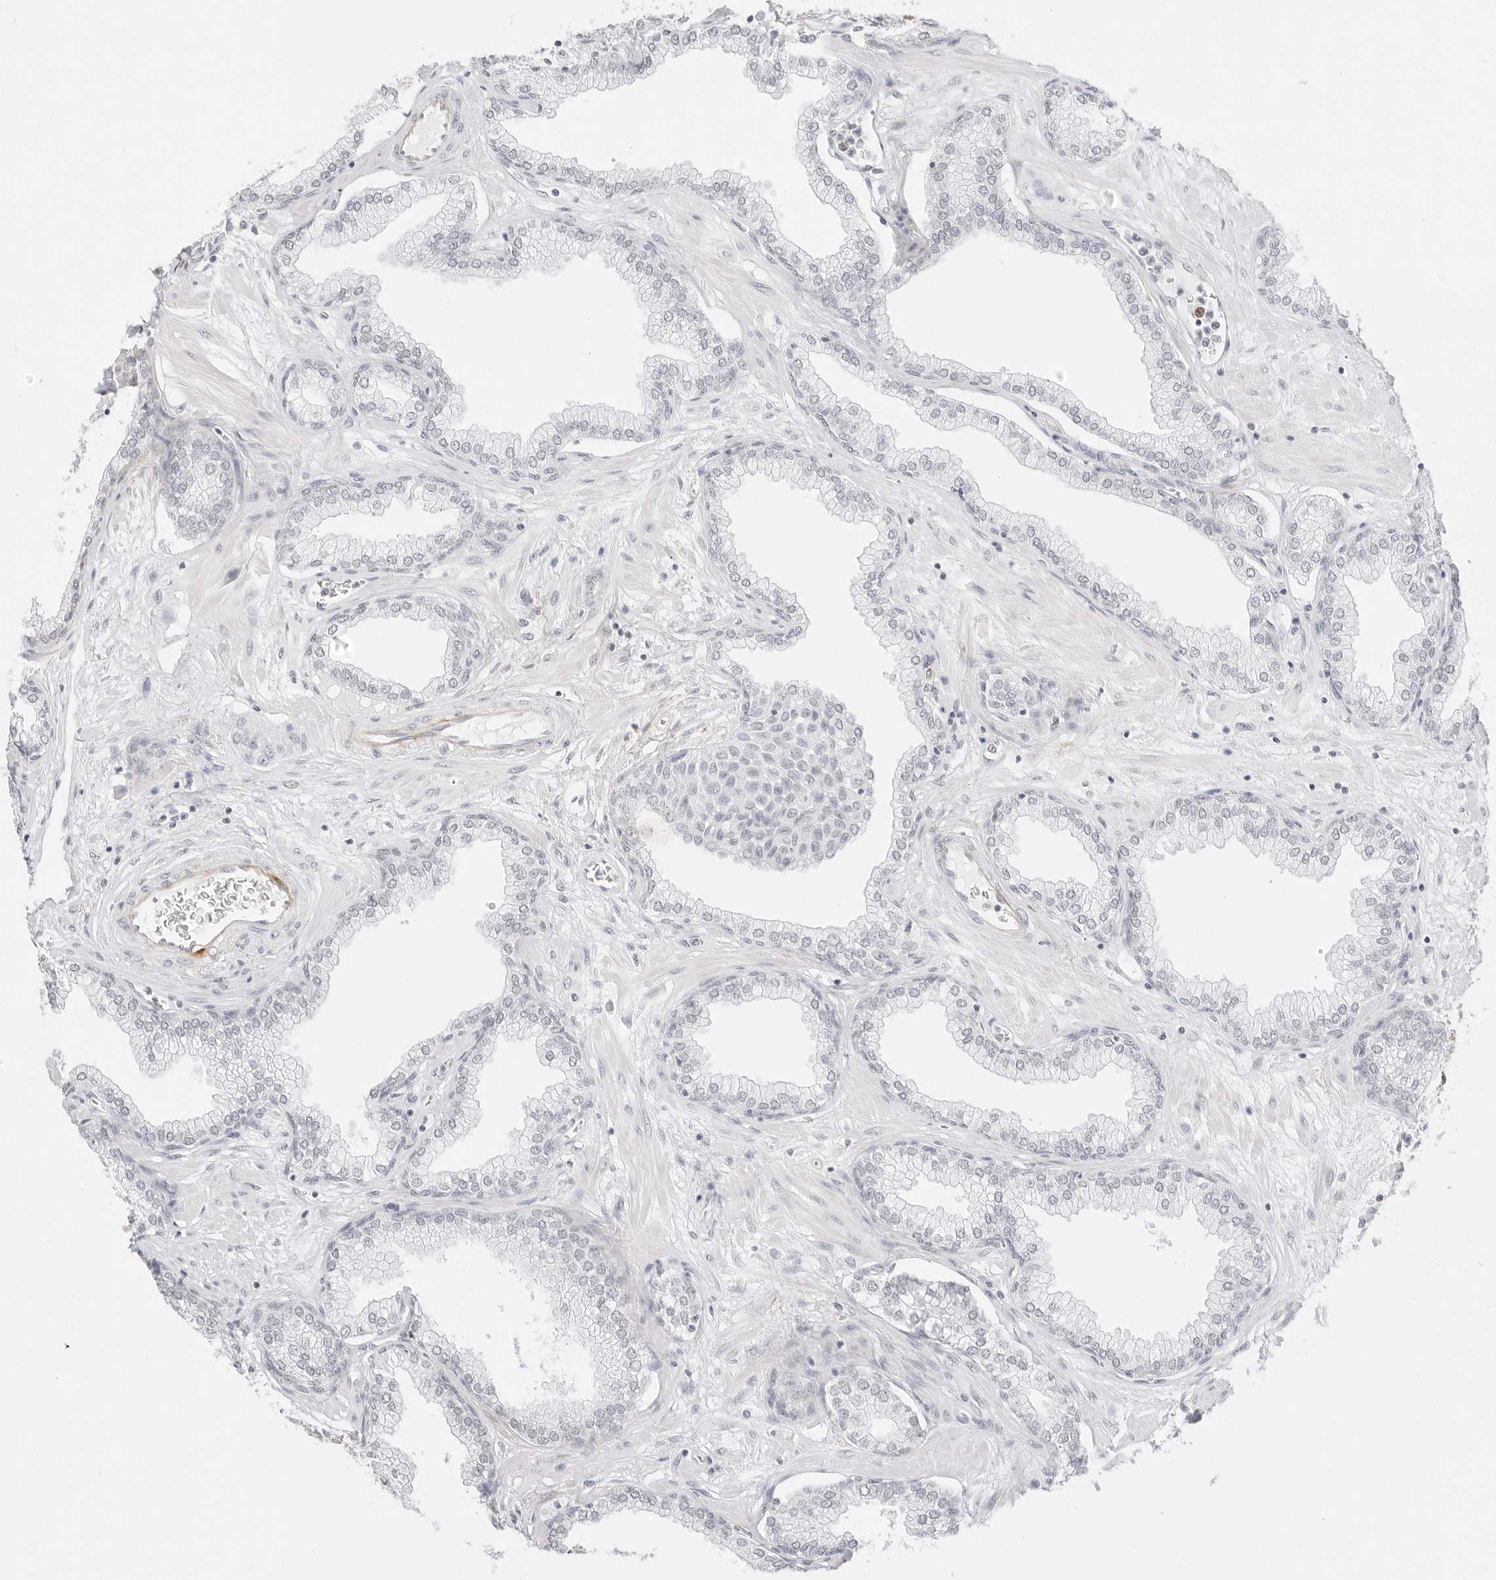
{"staining": {"intensity": "weak", "quantity": "<25%", "location": "nuclear"}, "tissue": "prostate", "cell_type": "Glandular cells", "image_type": "normal", "snomed": [{"axis": "morphology", "description": "Normal tissue, NOS"}, {"axis": "morphology", "description": "Urothelial carcinoma, Low grade"}, {"axis": "topography", "description": "Urinary bladder"}, {"axis": "topography", "description": "Prostate"}], "caption": "DAB immunohistochemical staining of normal human prostate shows no significant expression in glandular cells. (DAB (3,3'-diaminobenzidine) immunohistochemistry with hematoxylin counter stain).", "gene": "FBLN5", "patient": {"sex": "male", "age": 60}}